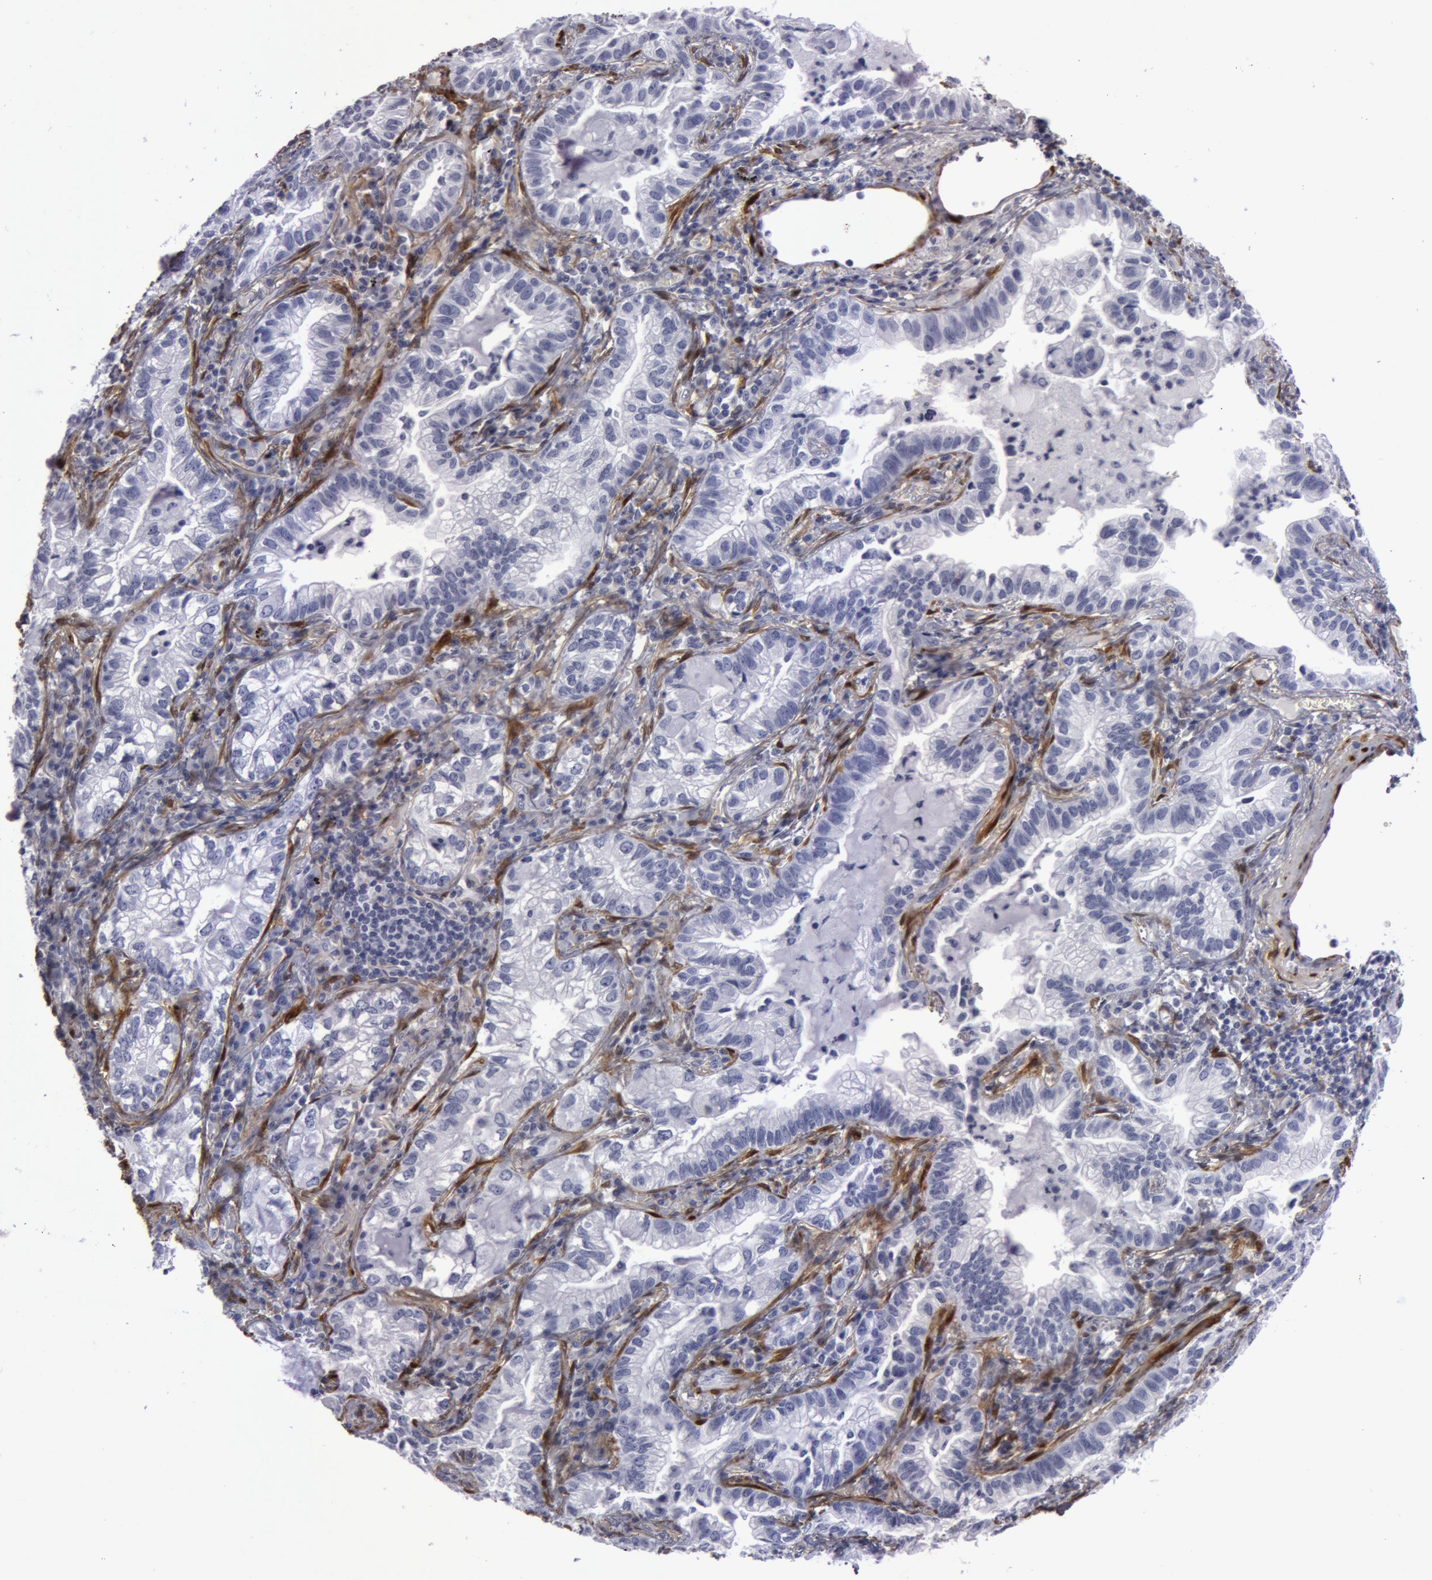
{"staining": {"intensity": "negative", "quantity": "none", "location": "none"}, "tissue": "lung cancer", "cell_type": "Tumor cells", "image_type": "cancer", "snomed": [{"axis": "morphology", "description": "Adenocarcinoma, NOS"}, {"axis": "topography", "description": "Lung"}], "caption": "IHC photomicrograph of neoplastic tissue: lung adenocarcinoma stained with DAB shows no significant protein expression in tumor cells.", "gene": "TAGLN", "patient": {"sex": "female", "age": 50}}